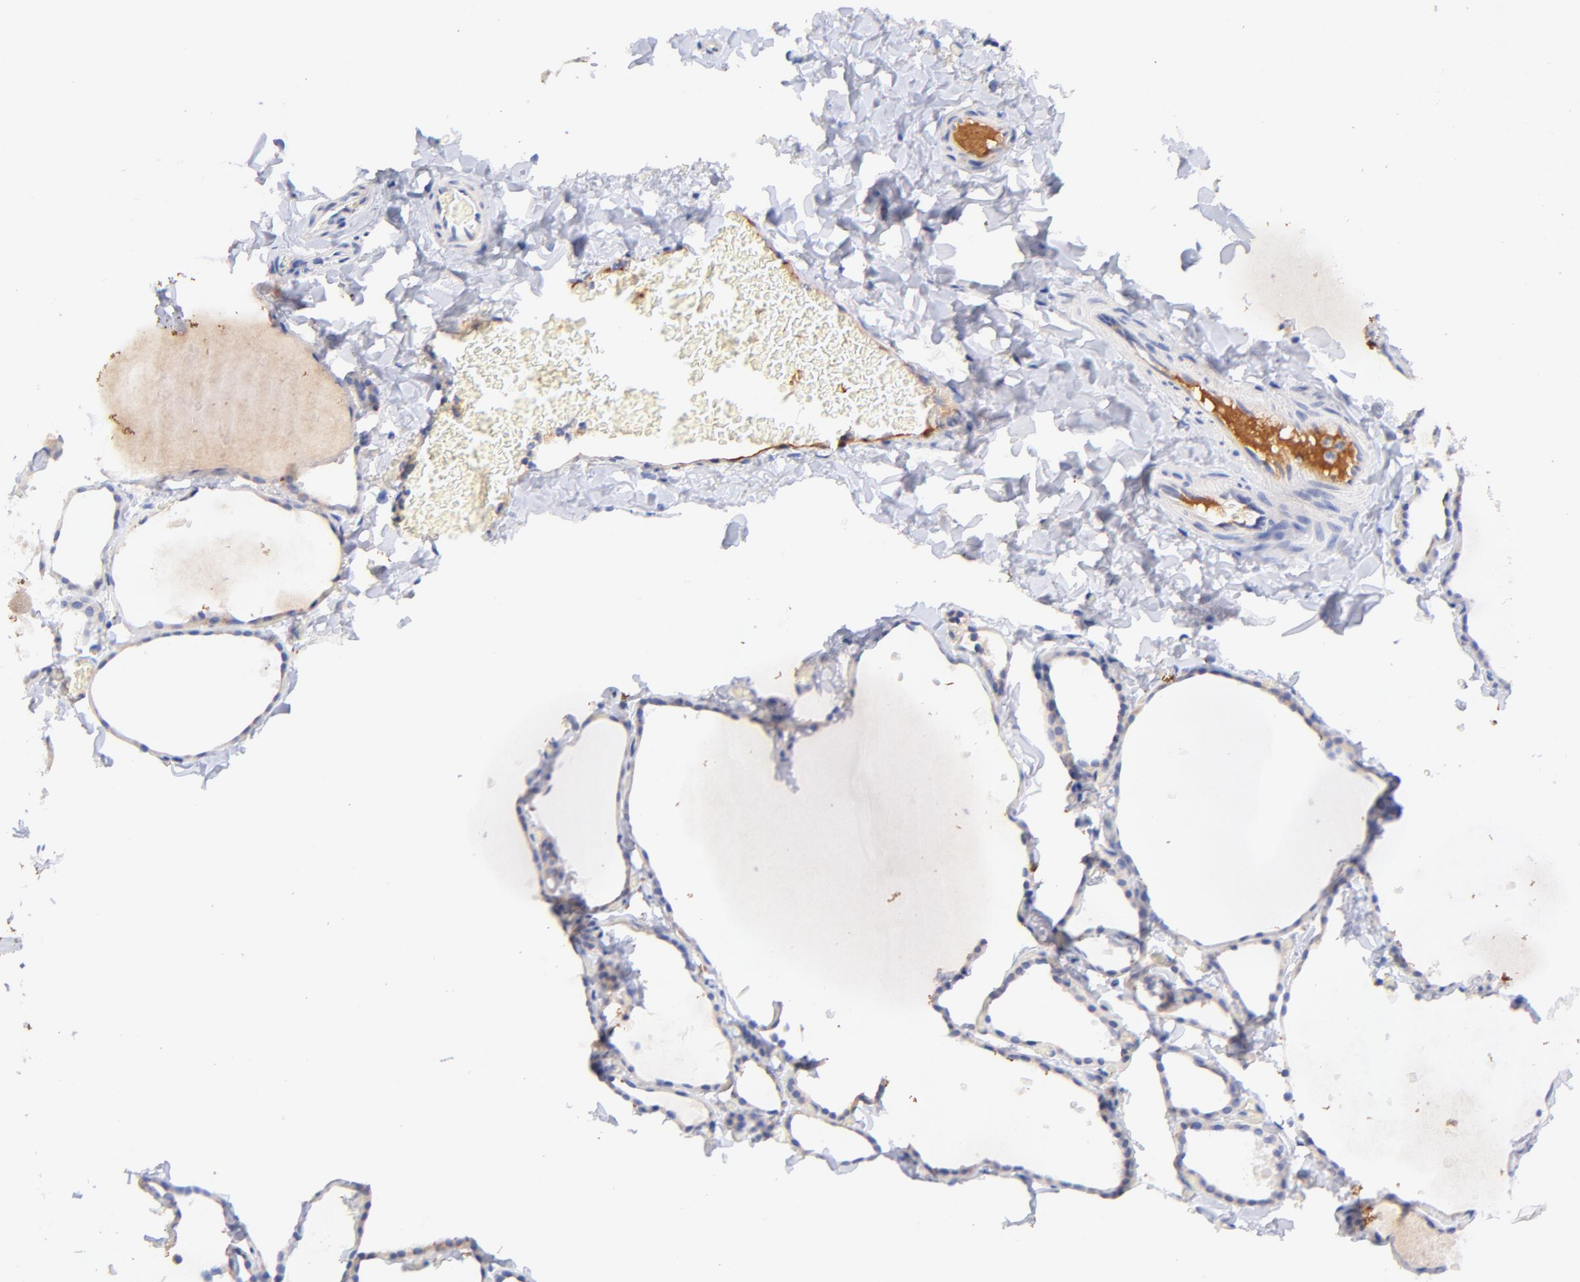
{"staining": {"intensity": "weak", "quantity": ">75%", "location": "cytoplasmic/membranous"}, "tissue": "thyroid gland", "cell_type": "Glandular cells", "image_type": "normal", "snomed": [{"axis": "morphology", "description": "Normal tissue, NOS"}, {"axis": "topography", "description": "Thyroid gland"}], "caption": "Protein analysis of normal thyroid gland demonstrates weak cytoplasmic/membranous positivity in about >75% of glandular cells.", "gene": "IGLV7", "patient": {"sex": "female", "age": 22}}